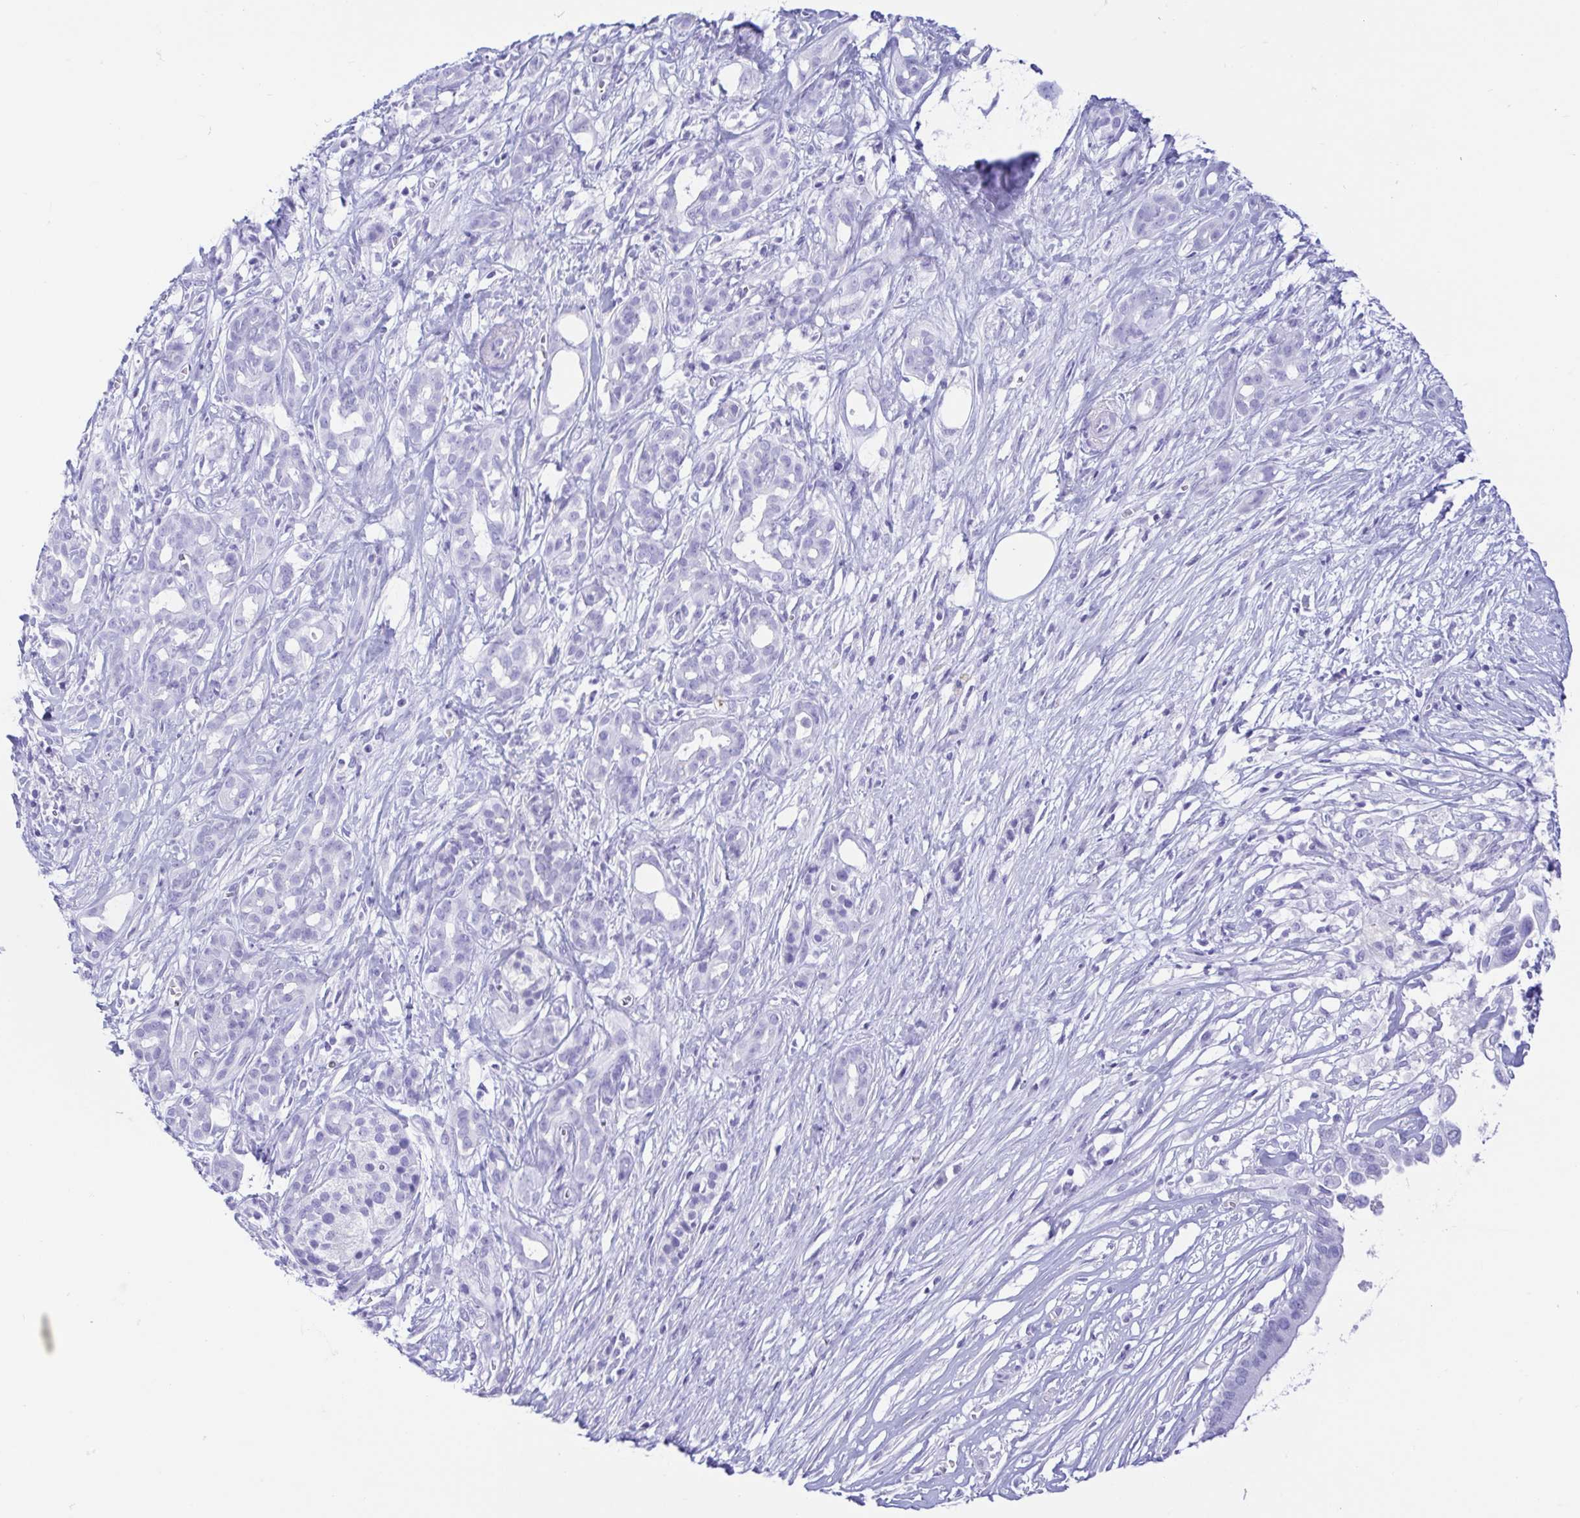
{"staining": {"intensity": "negative", "quantity": "none", "location": "none"}, "tissue": "pancreatic cancer", "cell_type": "Tumor cells", "image_type": "cancer", "snomed": [{"axis": "morphology", "description": "Adenocarcinoma, NOS"}, {"axis": "topography", "description": "Pancreas"}], "caption": "Tumor cells show no significant expression in pancreatic cancer (adenocarcinoma).", "gene": "GKN1", "patient": {"sex": "male", "age": 61}}